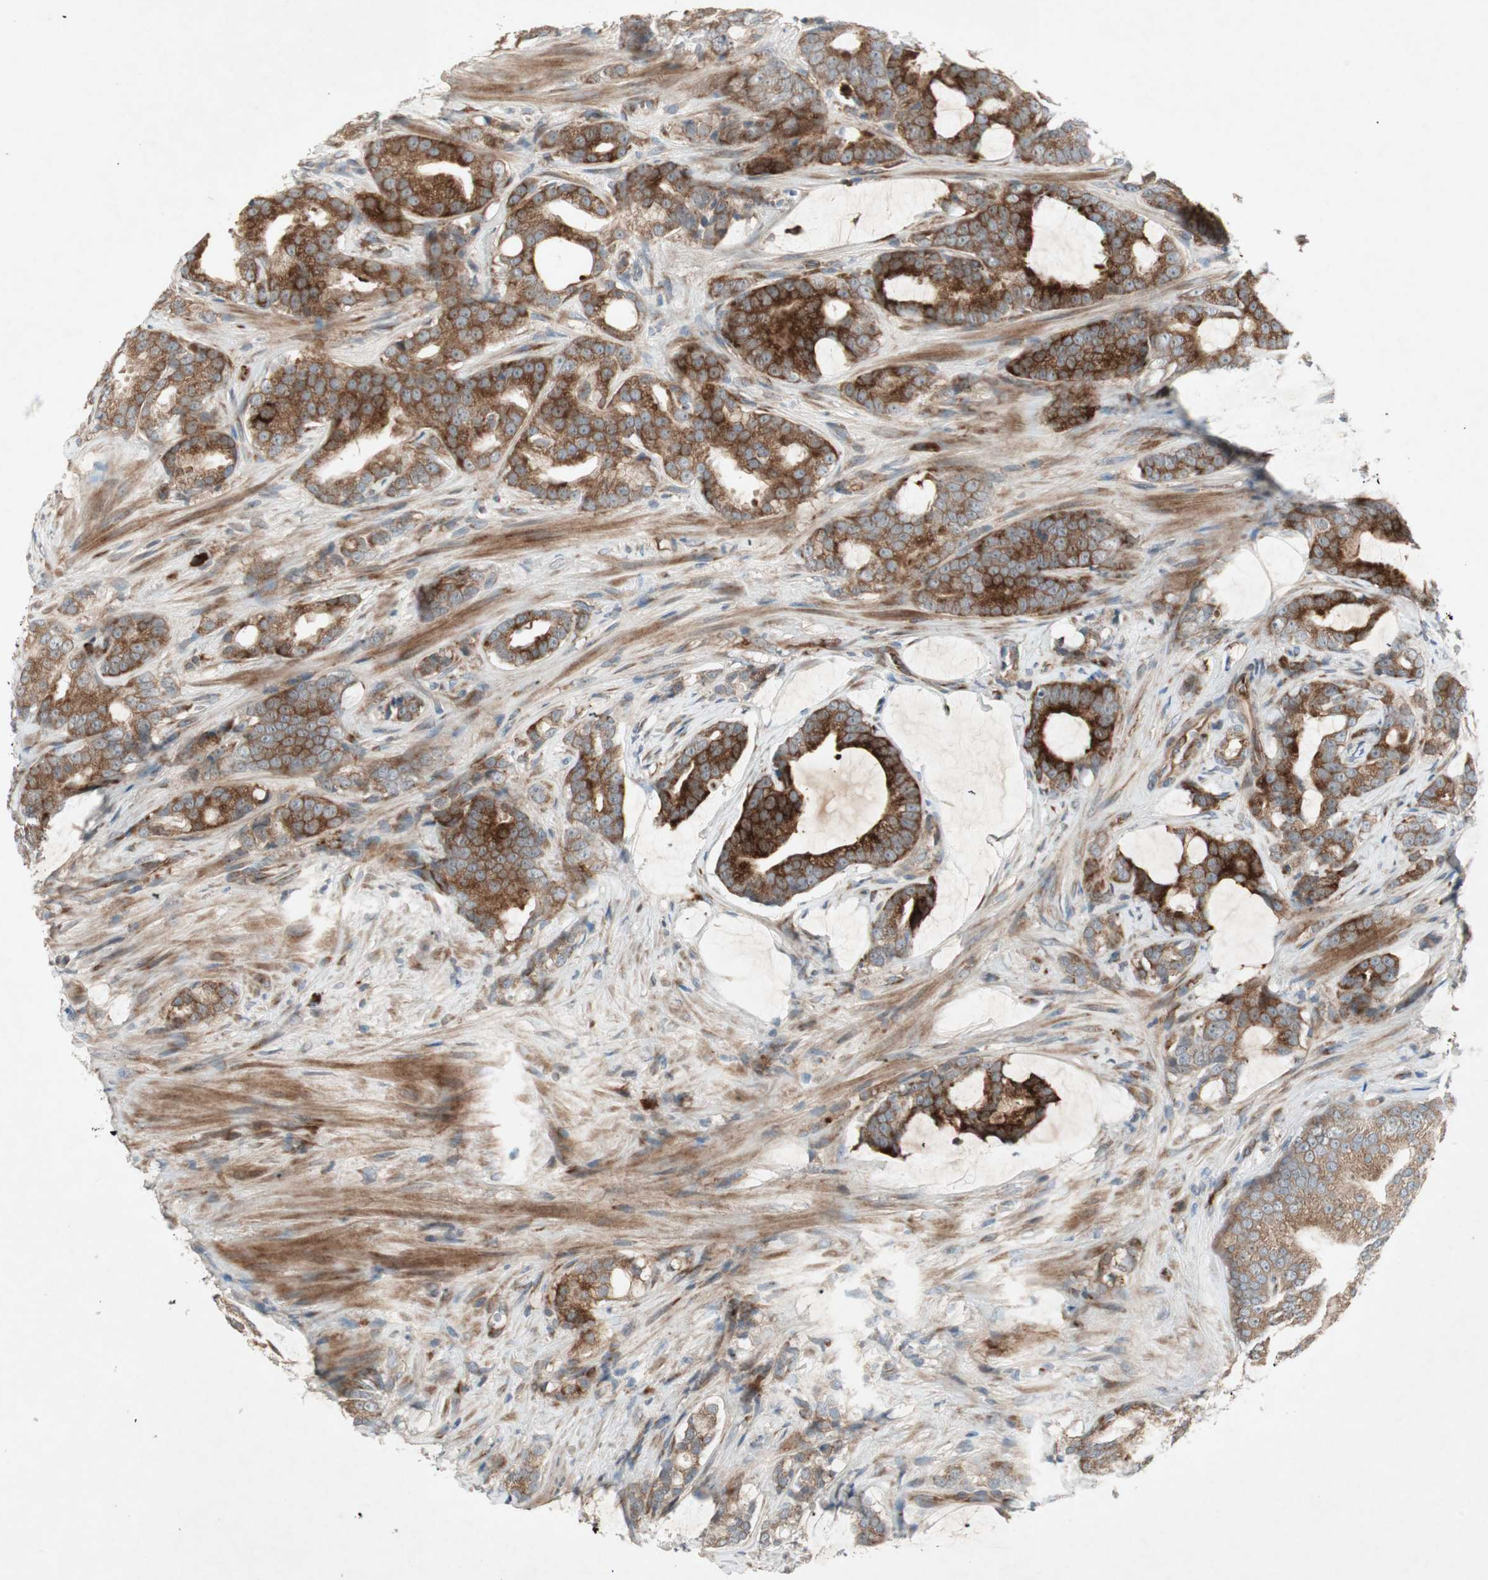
{"staining": {"intensity": "strong", "quantity": ">75%", "location": "cytoplasmic/membranous"}, "tissue": "prostate cancer", "cell_type": "Tumor cells", "image_type": "cancer", "snomed": [{"axis": "morphology", "description": "Adenocarcinoma, Low grade"}, {"axis": "topography", "description": "Prostate"}], "caption": "The histopathology image demonstrates a brown stain indicating the presence of a protein in the cytoplasmic/membranous of tumor cells in adenocarcinoma (low-grade) (prostate).", "gene": "APOO", "patient": {"sex": "male", "age": 58}}